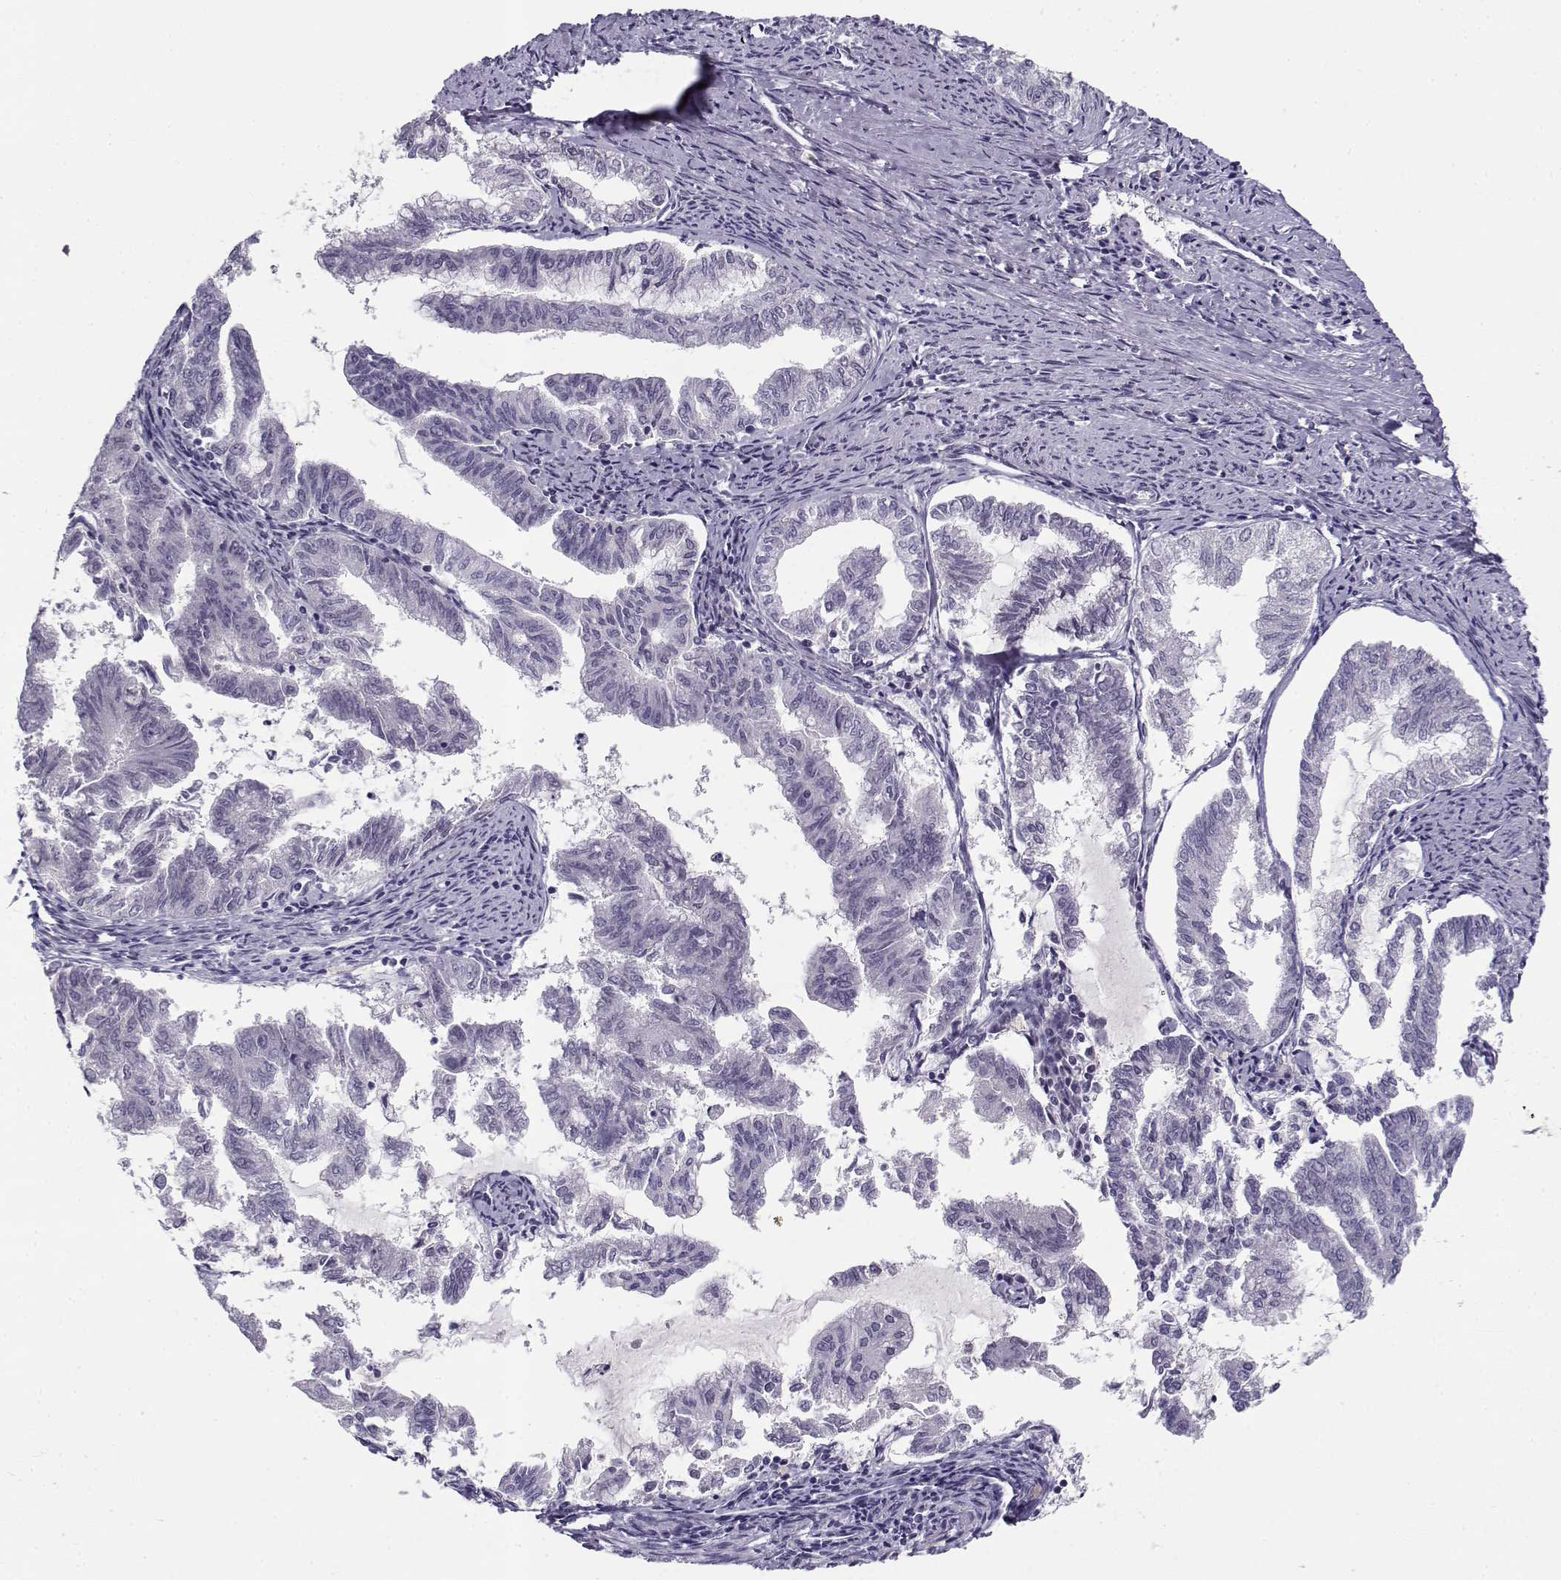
{"staining": {"intensity": "negative", "quantity": "none", "location": "none"}, "tissue": "endometrial cancer", "cell_type": "Tumor cells", "image_type": "cancer", "snomed": [{"axis": "morphology", "description": "Adenocarcinoma, NOS"}, {"axis": "topography", "description": "Endometrium"}], "caption": "Tumor cells show no significant protein staining in endometrial adenocarcinoma. (DAB (3,3'-diaminobenzidine) IHC, high magnification).", "gene": "C16orf86", "patient": {"sex": "female", "age": 79}}